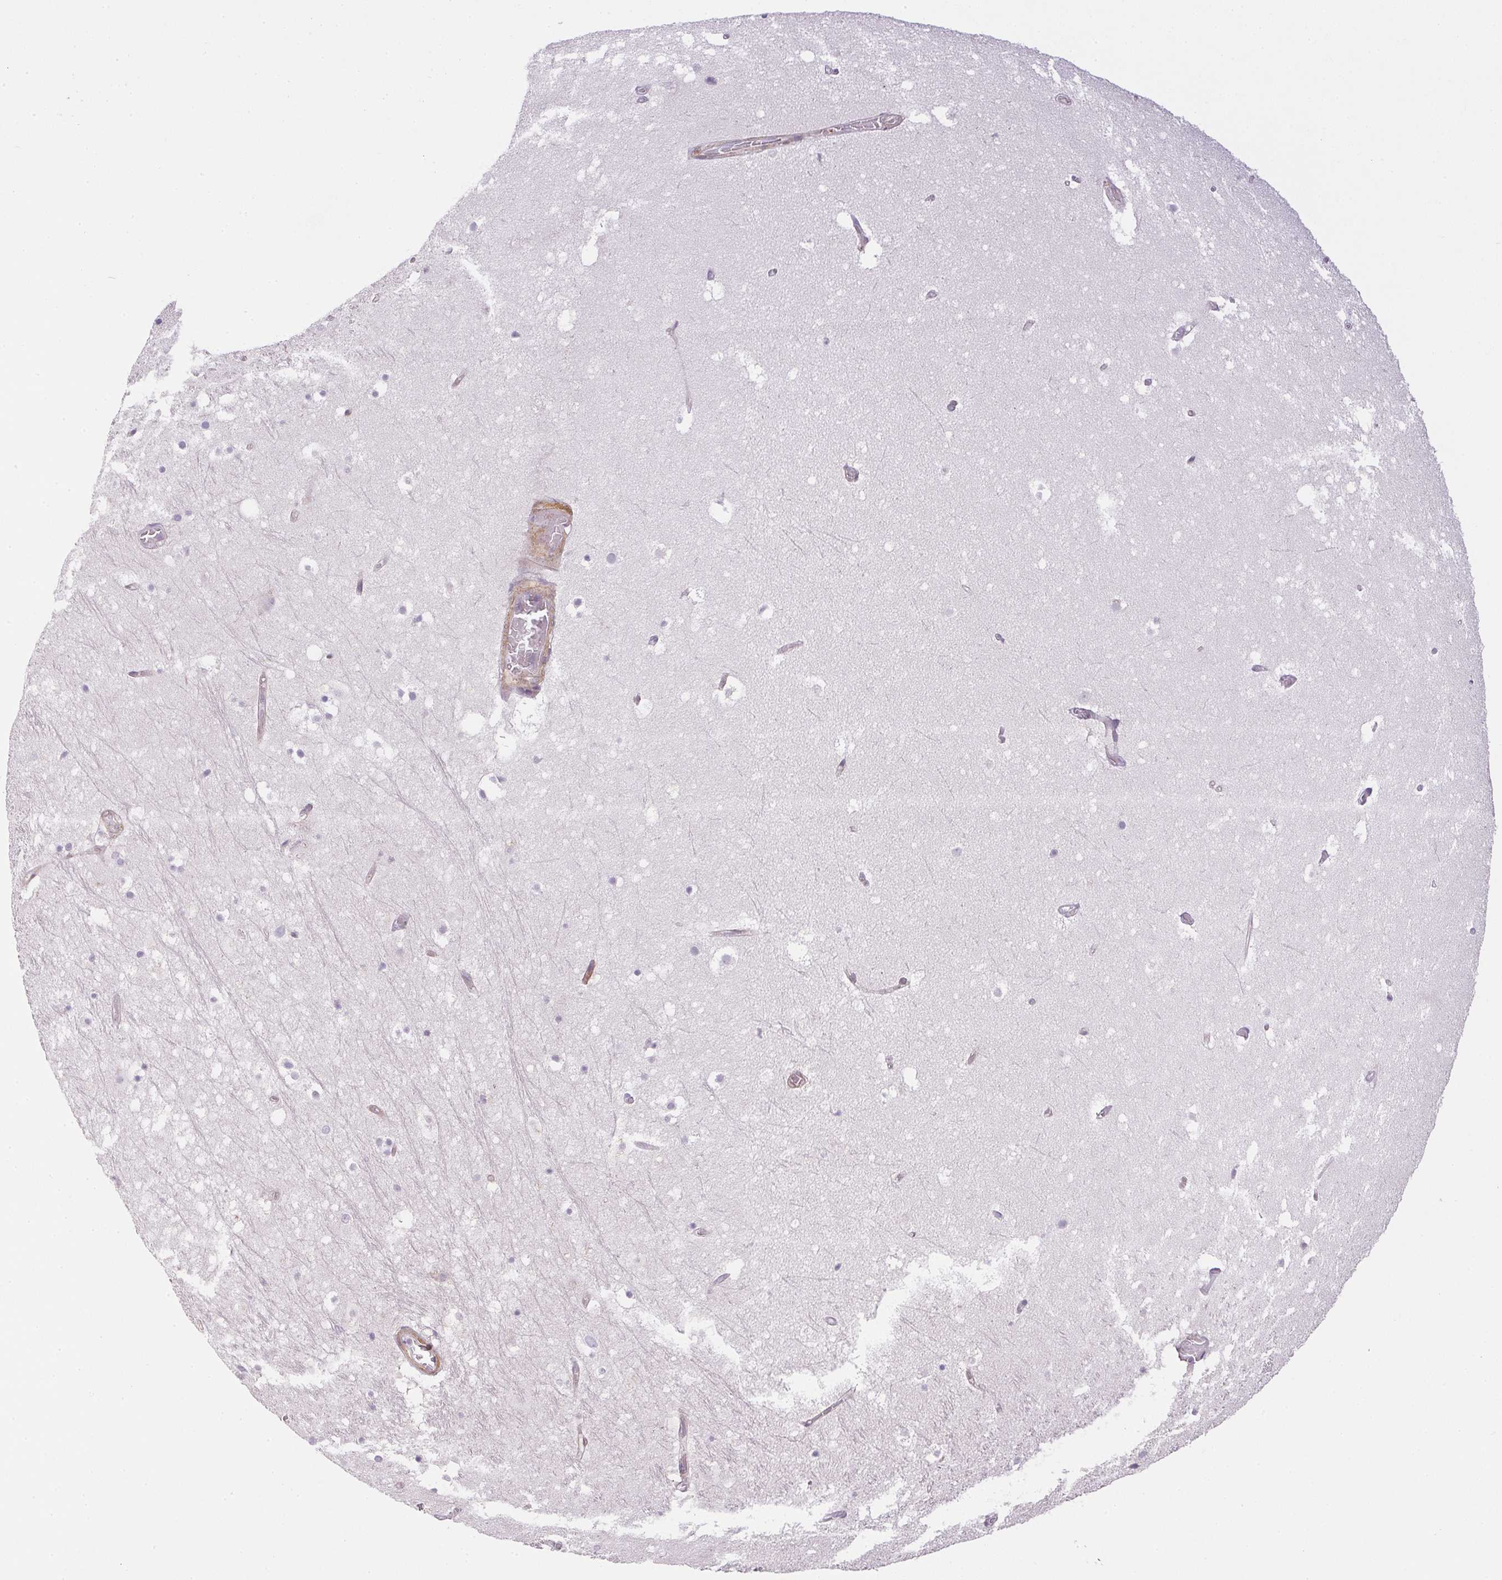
{"staining": {"intensity": "negative", "quantity": "none", "location": "none"}, "tissue": "hippocampus", "cell_type": "Glial cells", "image_type": "normal", "snomed": [{"axis": "morphology", "description": "Normal tissue, NOS"}, {"axis": "topography", "description": "Hippocampus"}], "caption": "DAB immunohistochemical staining of benign hippocampus shows no significant positivity in glial cells.", "gene": "PRL", "patient": {"sex": "female", "age": 52}}